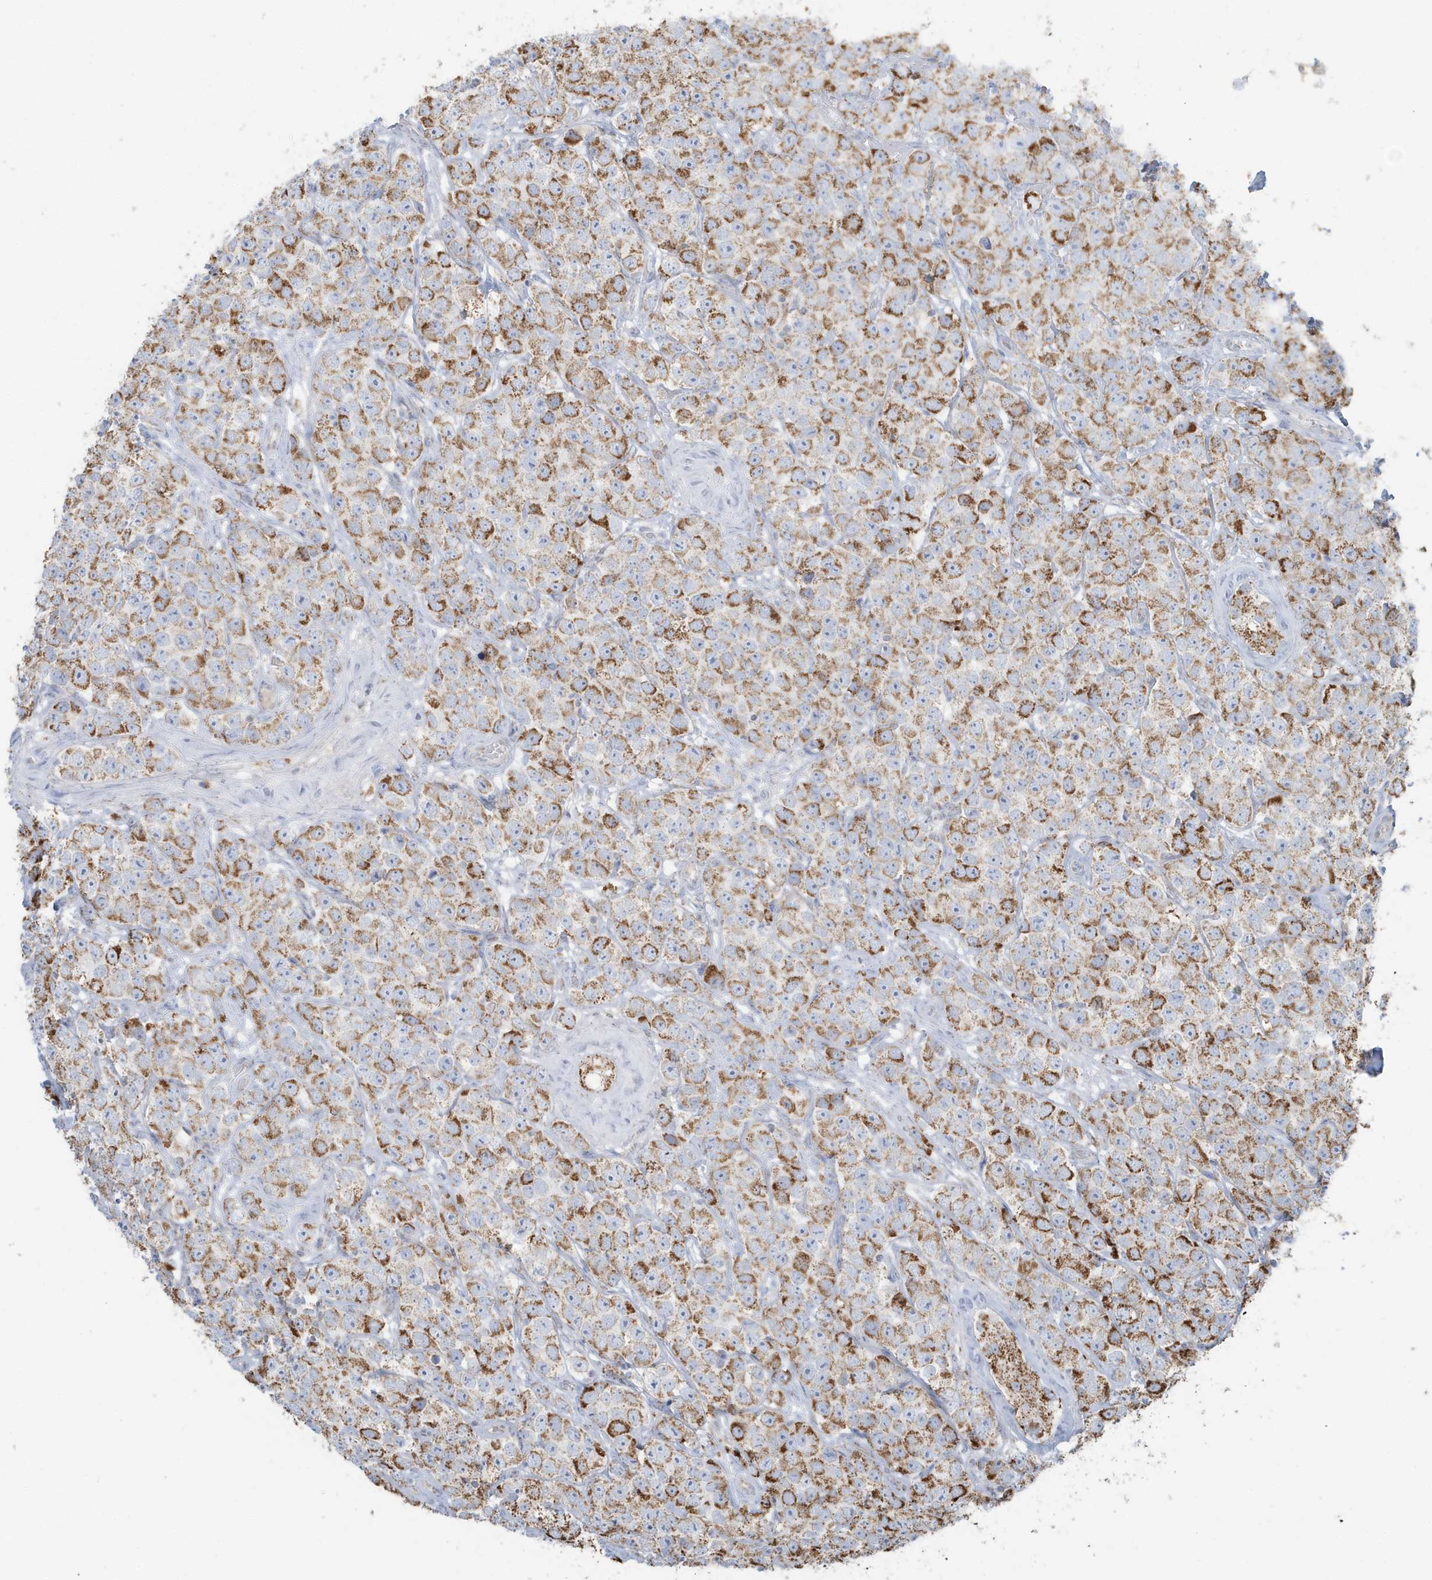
{"staining": {"intensity": "strong", "quantity": "25%-75%", "location": "cytoplasmic/membranous"}, "tissue": "testis cancer", "cell_type": "Tumor cells", "image_type": "cancer", "snomed": [{"axis": "morphology", "description": "Seminoma, NOS"}, {"axis": "topography", "description": "Testis"}], "caption": "Brown immunohistochemical staining in human testis seminoma reveals strong cytoplasmic/membranous expression in approximately 25%-75% of tumor cells.", "gene": "RAB11FIP3", "patient": {"sex": "male", "age": 28}}